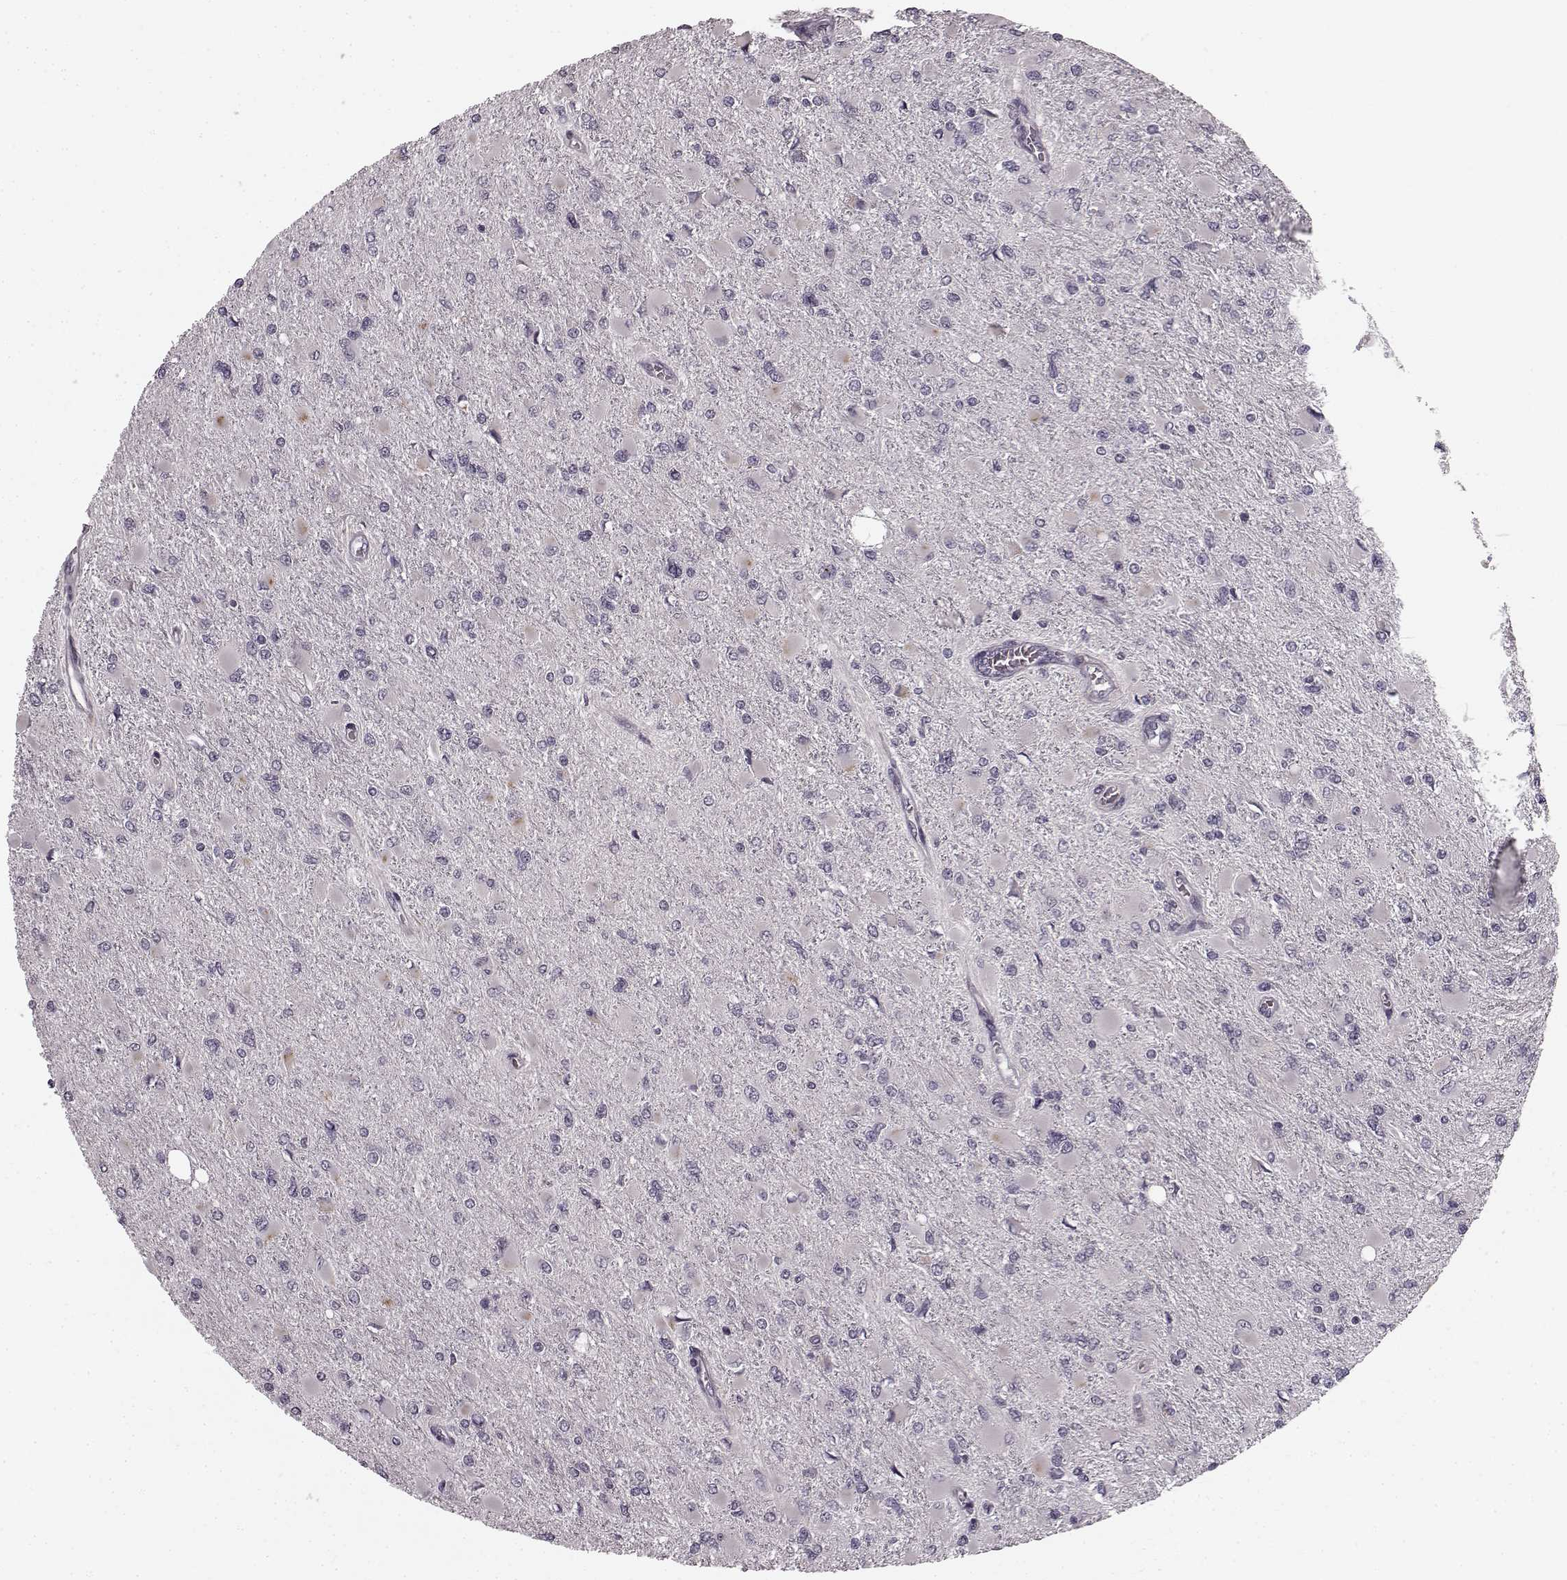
{"staining": {"intensity": "negative", "quantity": "none", "location": "none"}, "tissue": "glioma", "cell_type": "Tumor cells", "image_type": "cancer", "snomed": [{"axis": "morphology", "description": "Glioma, malignant, High grade"}, {"axis": "topography", "description": "Cerebral cortex"}], "caption": "Histopathology image shows no significant protein positivity in tumor cells of high-grade glioma (malignant). The staining was performed using DAB to visualize the protein expression in brown, while the nuclei were stained in blue with hematoxylin (Magnification: 20x).", "gene": "FAM234B", "patient": {"sex": "female", "age": 36}}